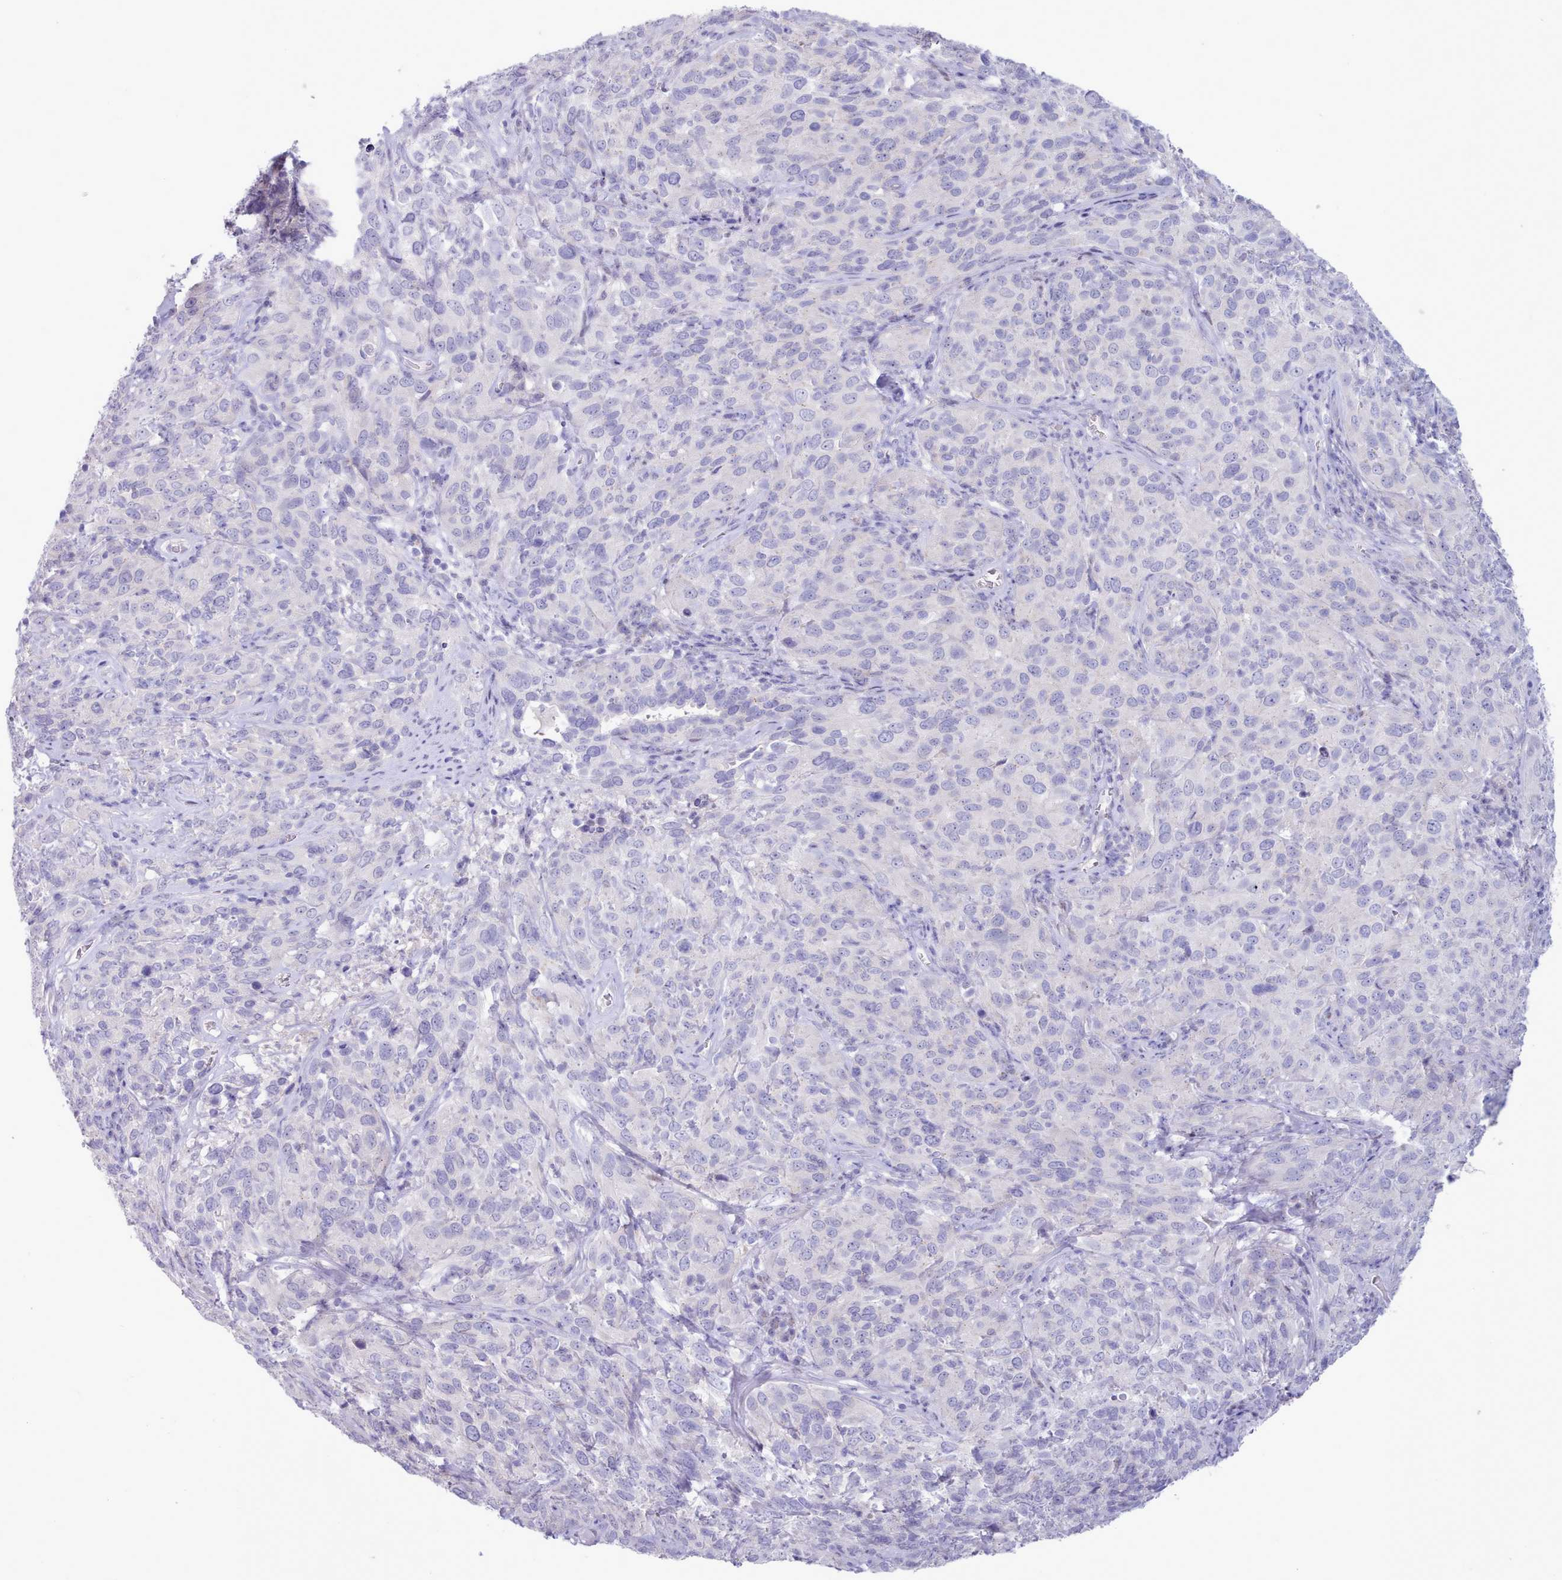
{"staining": {"intensity": "negative", "quantity": "none", "location": "none"}, "tissue": "cervical cancer", "cell_type": "Tumor cells", "image_type": "cancer", "snomed": [{"axis": "morphology", "description": "Squamous cell carcinoma, NOS"}, {"axis": "topography", "description": "Cervix"}], "caption": "Human cervical squamous cell carcinoma stained for a protein using IHC shows no staining in tumor cells.", "gene": "TMEM253", "patient": {"sex": "female", "age": 51}}